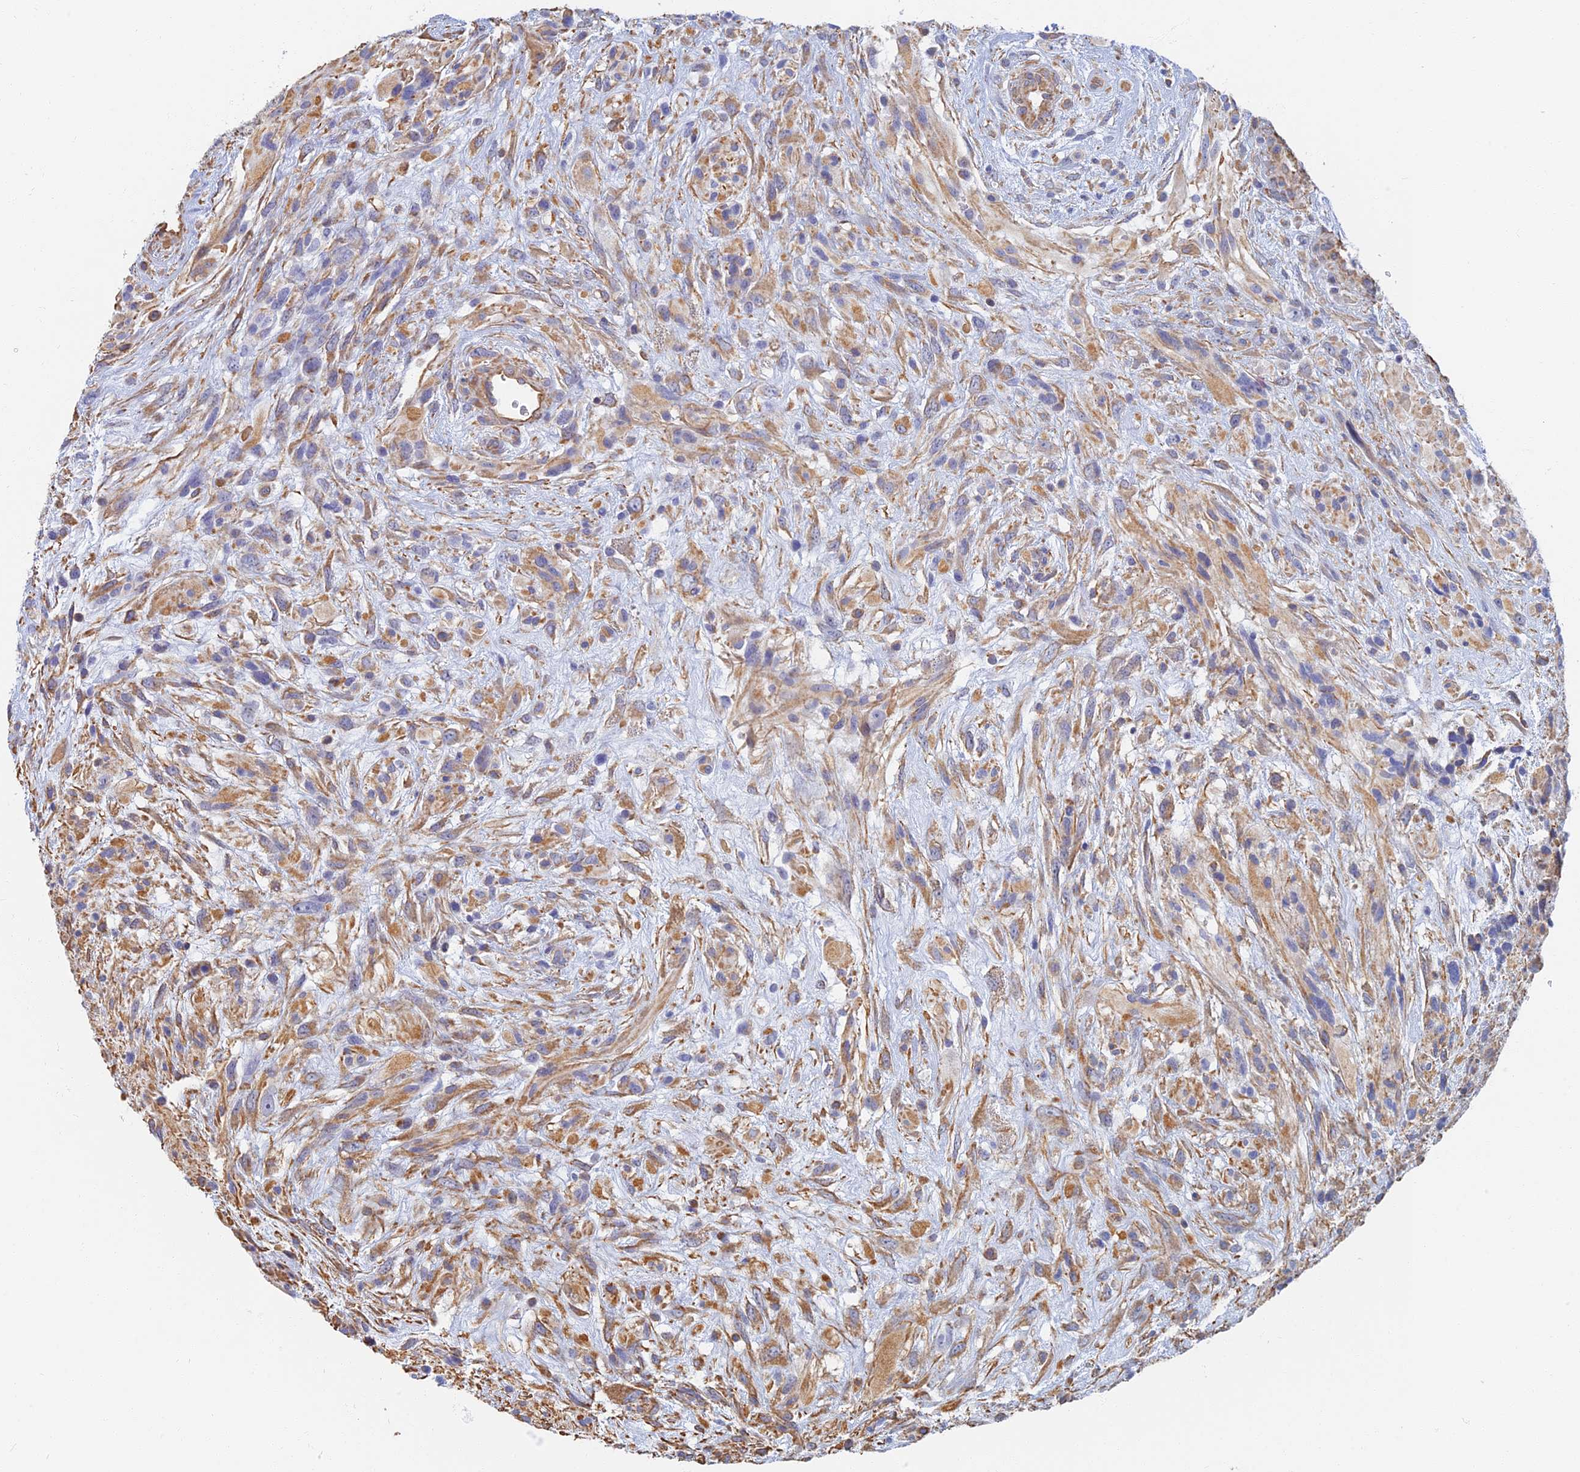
{"staining": {"intensity": "negative", "quantity": "none", "location": "none"}, "tissue": "glioma", "cell_type": "Tumor cells", "image_type": "cancer", "snomed": [{"axis": "morphology", "description": "Glioma, malignant, High grade"}, {"axis": "topography", "description": "Brain"}], "caption": "The micrograph shows no significant staining in tumor cells of malignant glioma (high-grade). (DAB (3,3'-diaminobenzidine) immunohistochemistry with hematoxylin counter stain).", "gene": "RMC1", "patient": {"sex": "male", "age": 61}}